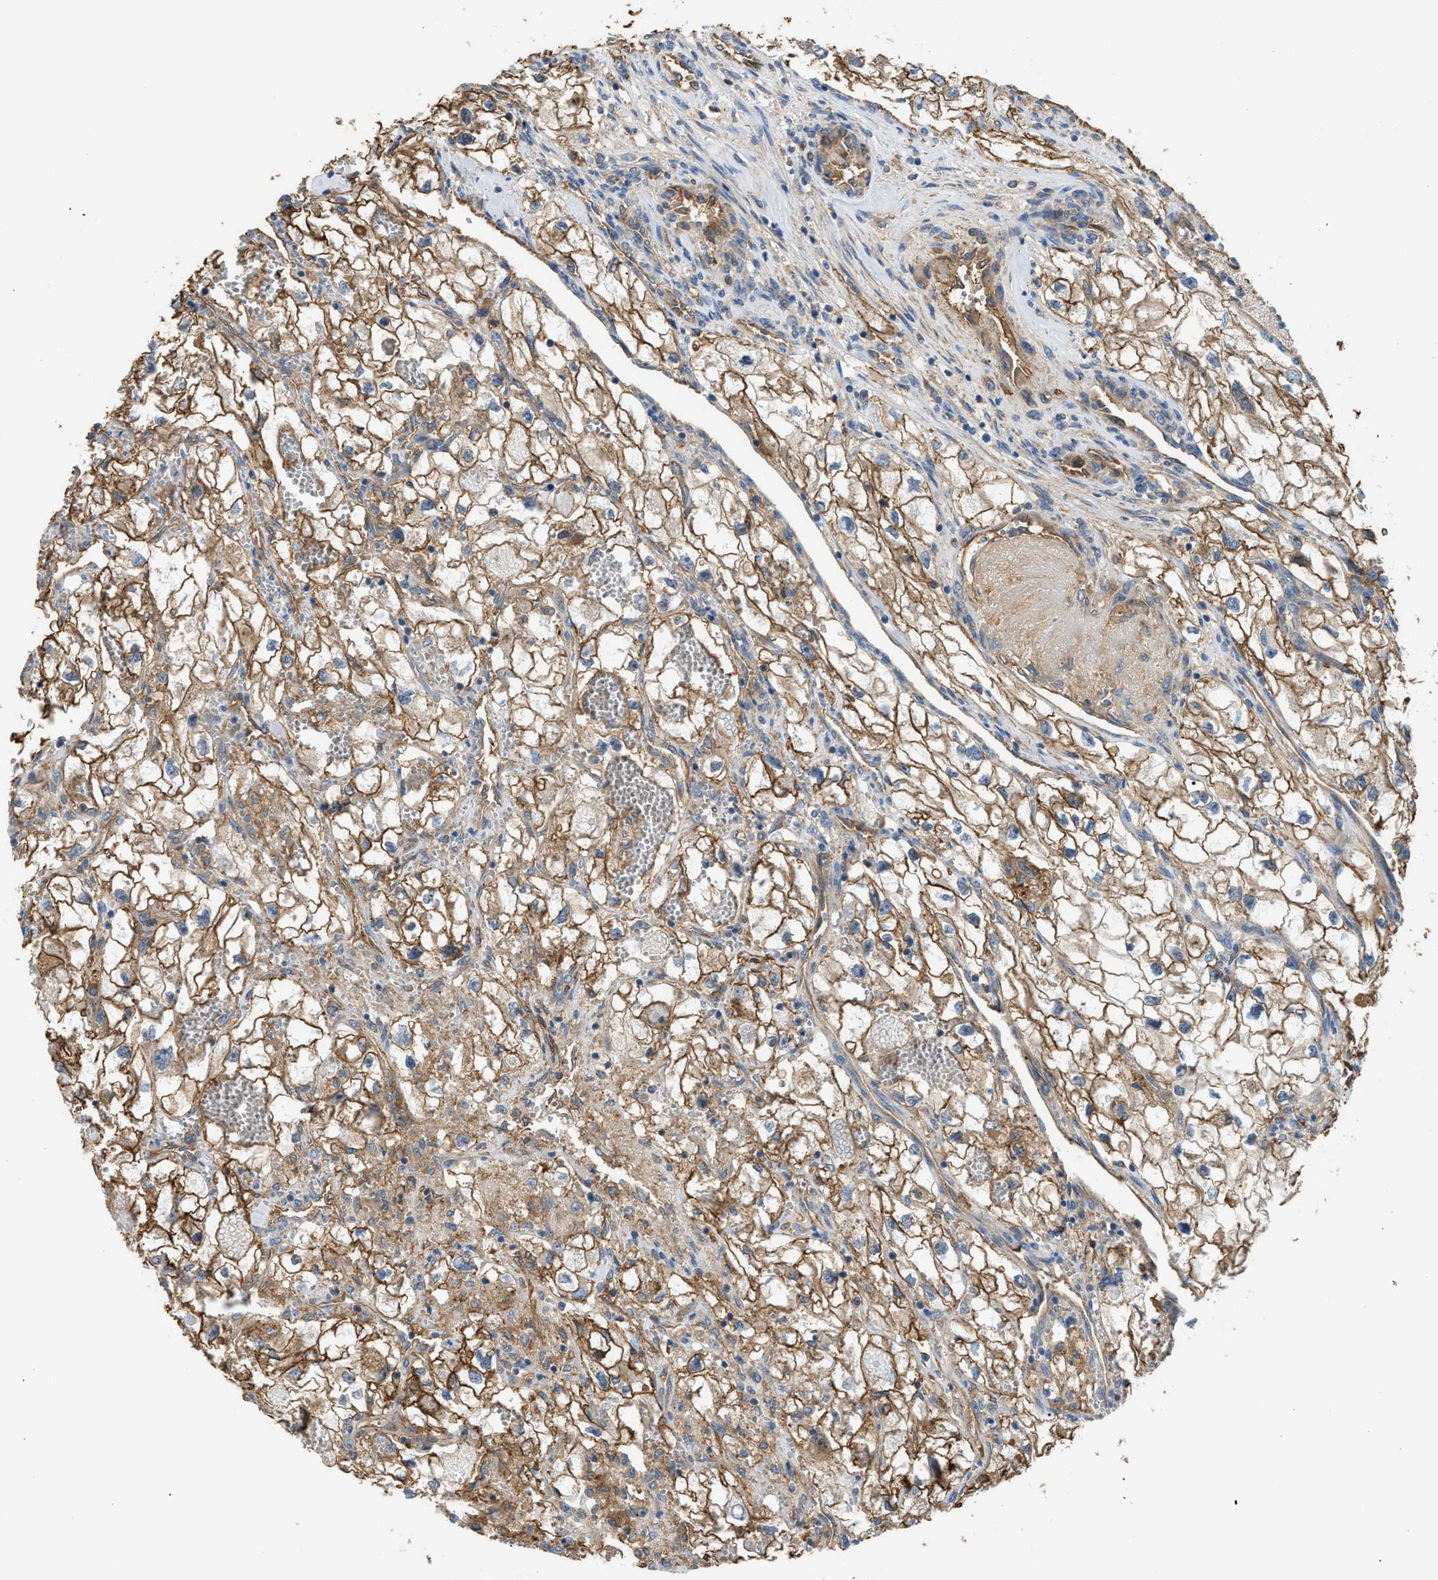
{"staining": {"intensity": "moderate", "quantity": ">75%", "location": "cytoplasmic/membranous"}, "tissue": "renal cancer", "cell_type": "Tumor cells", "image_type": "cancer", "snomed": [{"axis": "morphology", "description": "Adenocarcinoma, NOS"}, {"axis": "topography", "description": "Kidney"}], "caption": "Immunohistochemical staining of renal cancer demonstrates moderate cytoplasmic/membranous protein staining in about >75% of tumor cells. (DAB IHC with brightfield microscopy, high magnification).", "gene": "DDHD2", "patient": {"sex": "female", "age": 70}}